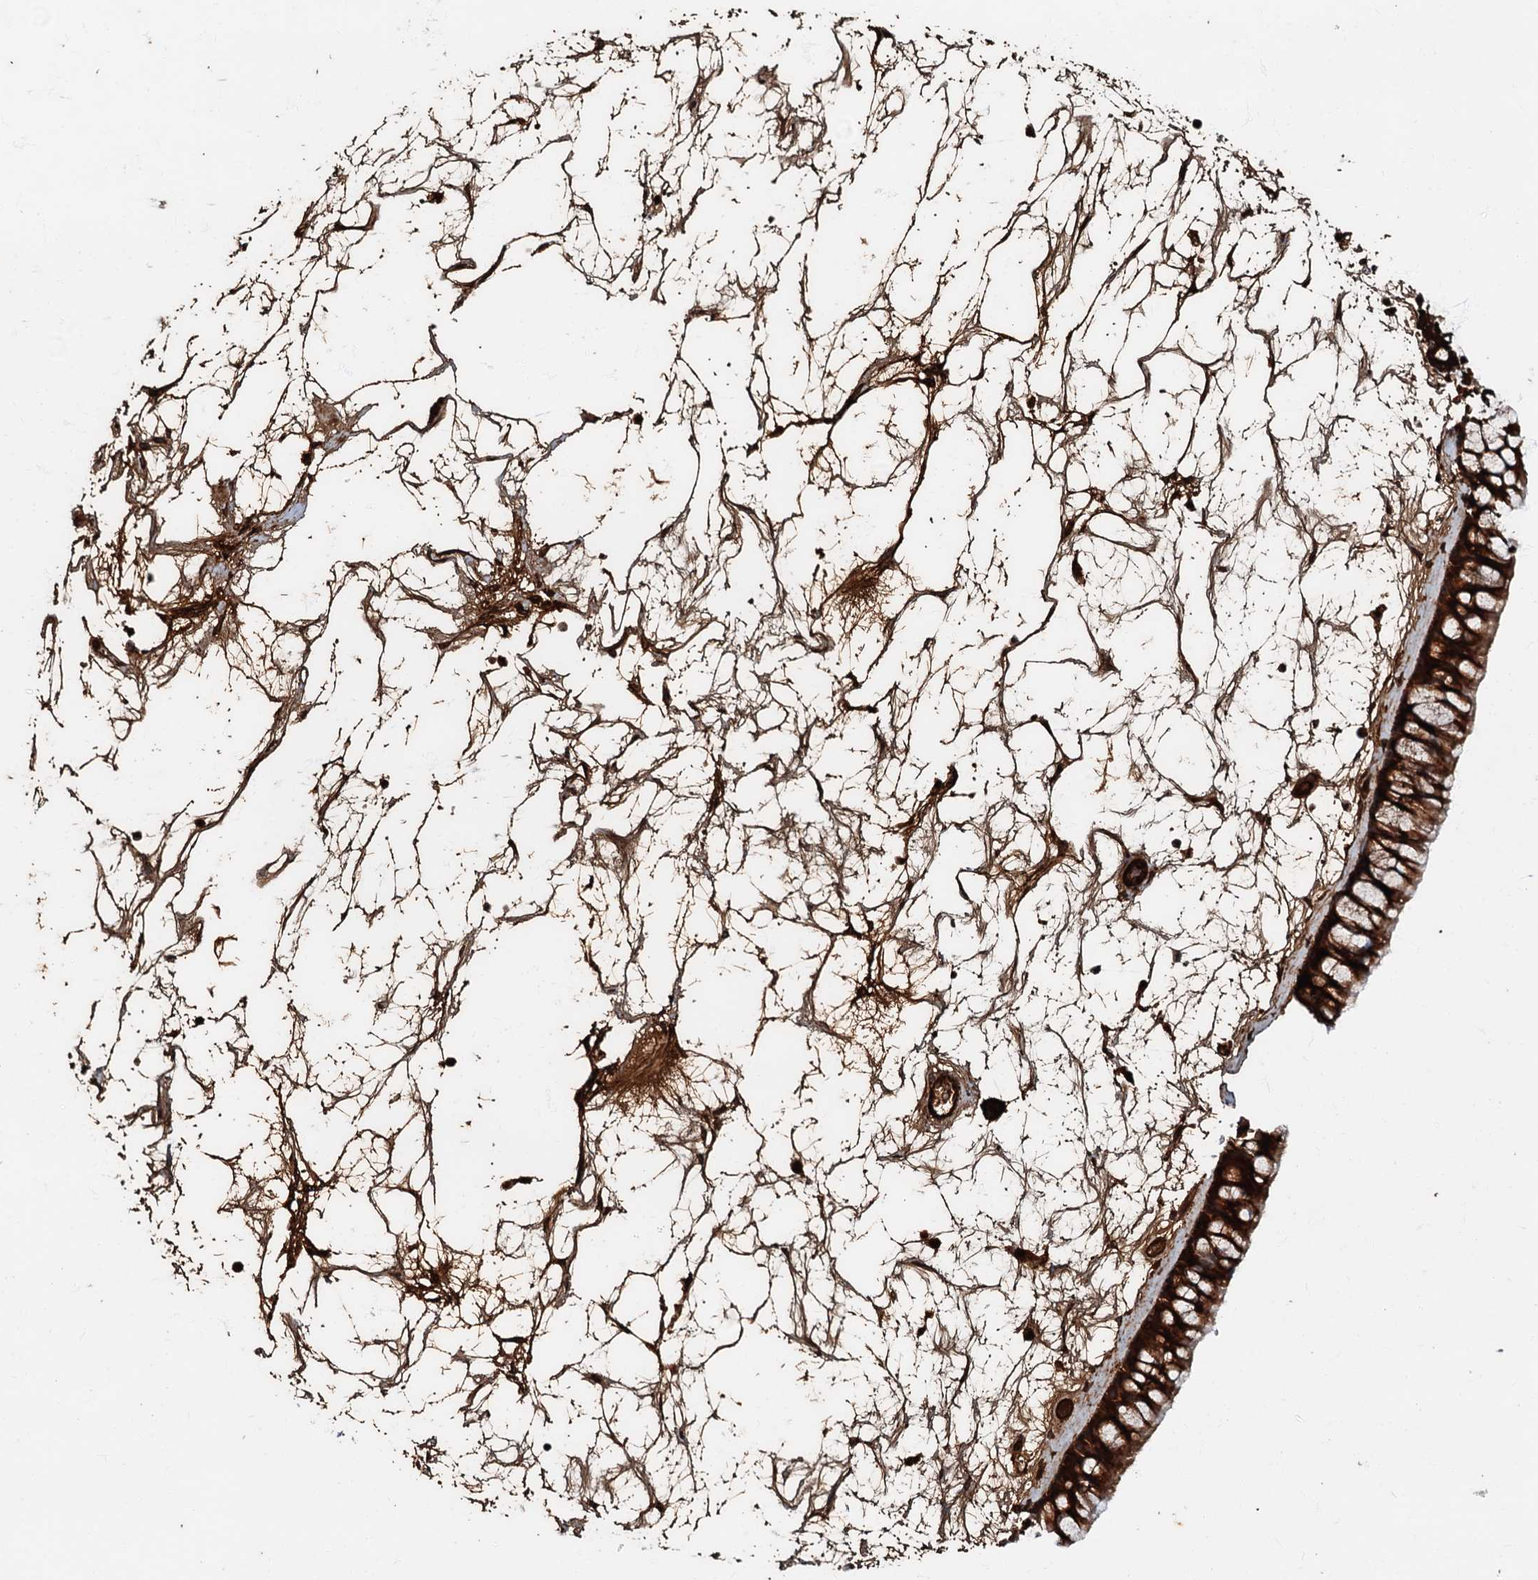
{"staining": {"intensity": "strong", "quantity": ">75%", "location": "cytoplasmic/membranous"}, "tissue": "nasopharynx", "cell_type": "Respiratory epithelial cells", "image_type": "normal", "snomed": [{"axis": "morphology", "description": "Normal tissue, NOS"}, {"axis": "topography", "description": "Nasopharynx"}], "caption": "Immunohistochemistry micrograph of normal human nasopharynx stained for a protein (brown), which demonstrates high levels of strong cytoplasmic/membranous staining in approximately >75% of respiratory epithelial cells.", "gene": "BLOC1S6", "patient": {"sex": "male", "age": 64}}